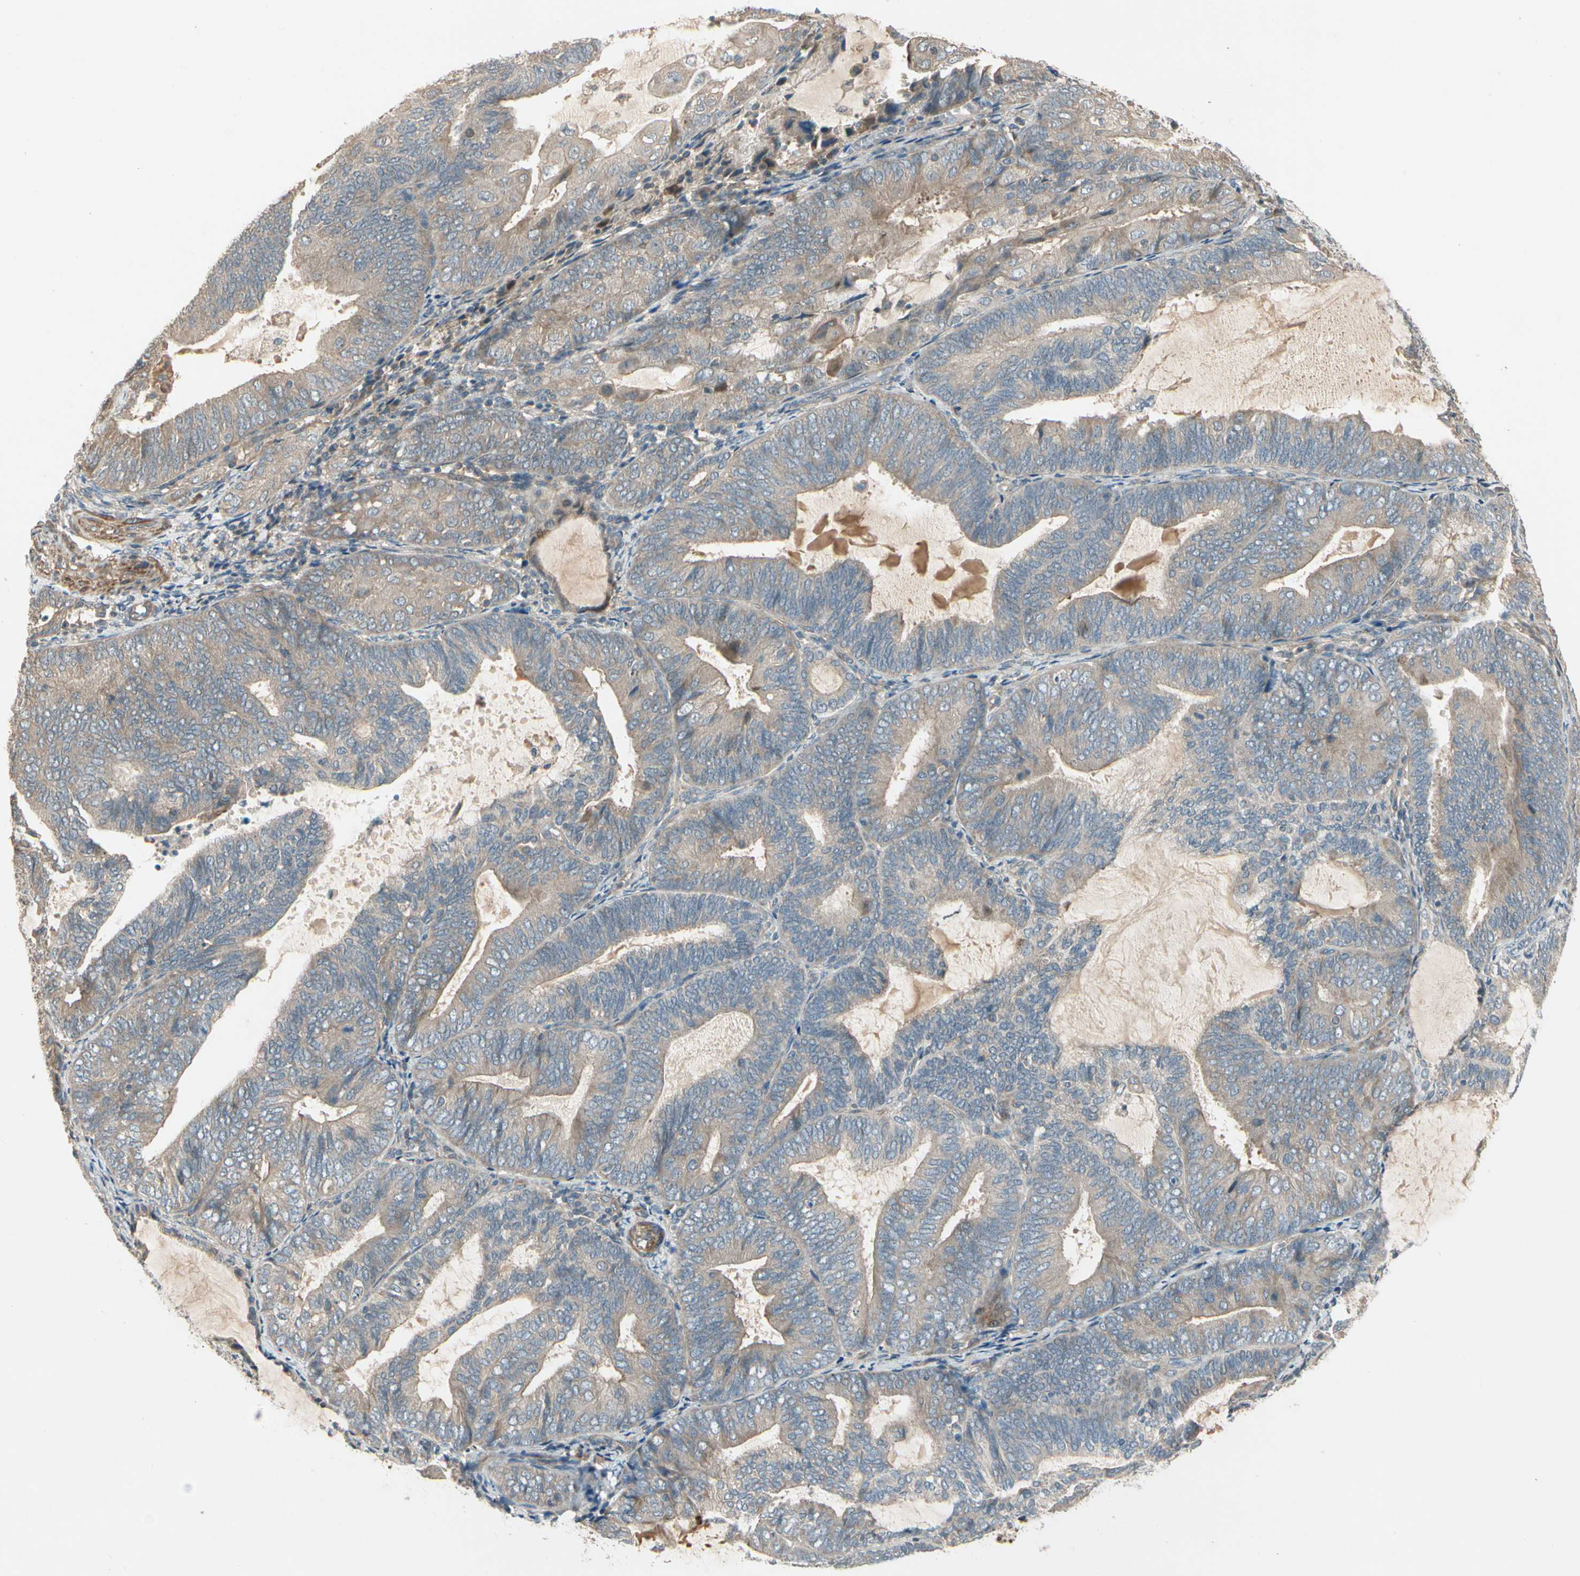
{"staining": {"intensity": "weak", "quantity": ">75%", "location": "cytoplasmic/membranous"}, "tissue": "endometrial cancer", "cell_type": "Tumor cells", "image_type": "cancer", "snomed": [{"axis": "morphology", "description": "Adenocarcinoma, NOS"}, {"axis": "topography", "description": "Endometrium"}], "caption": "Immunohistochemical staining of adenocarcinoma (endometrial) reveals low levels of weak cytoplasmic/membranous expression in approximately >75% of tumor cells.", "gene": "ACVR1", "patient": {"sex": "female", "age": 81}}